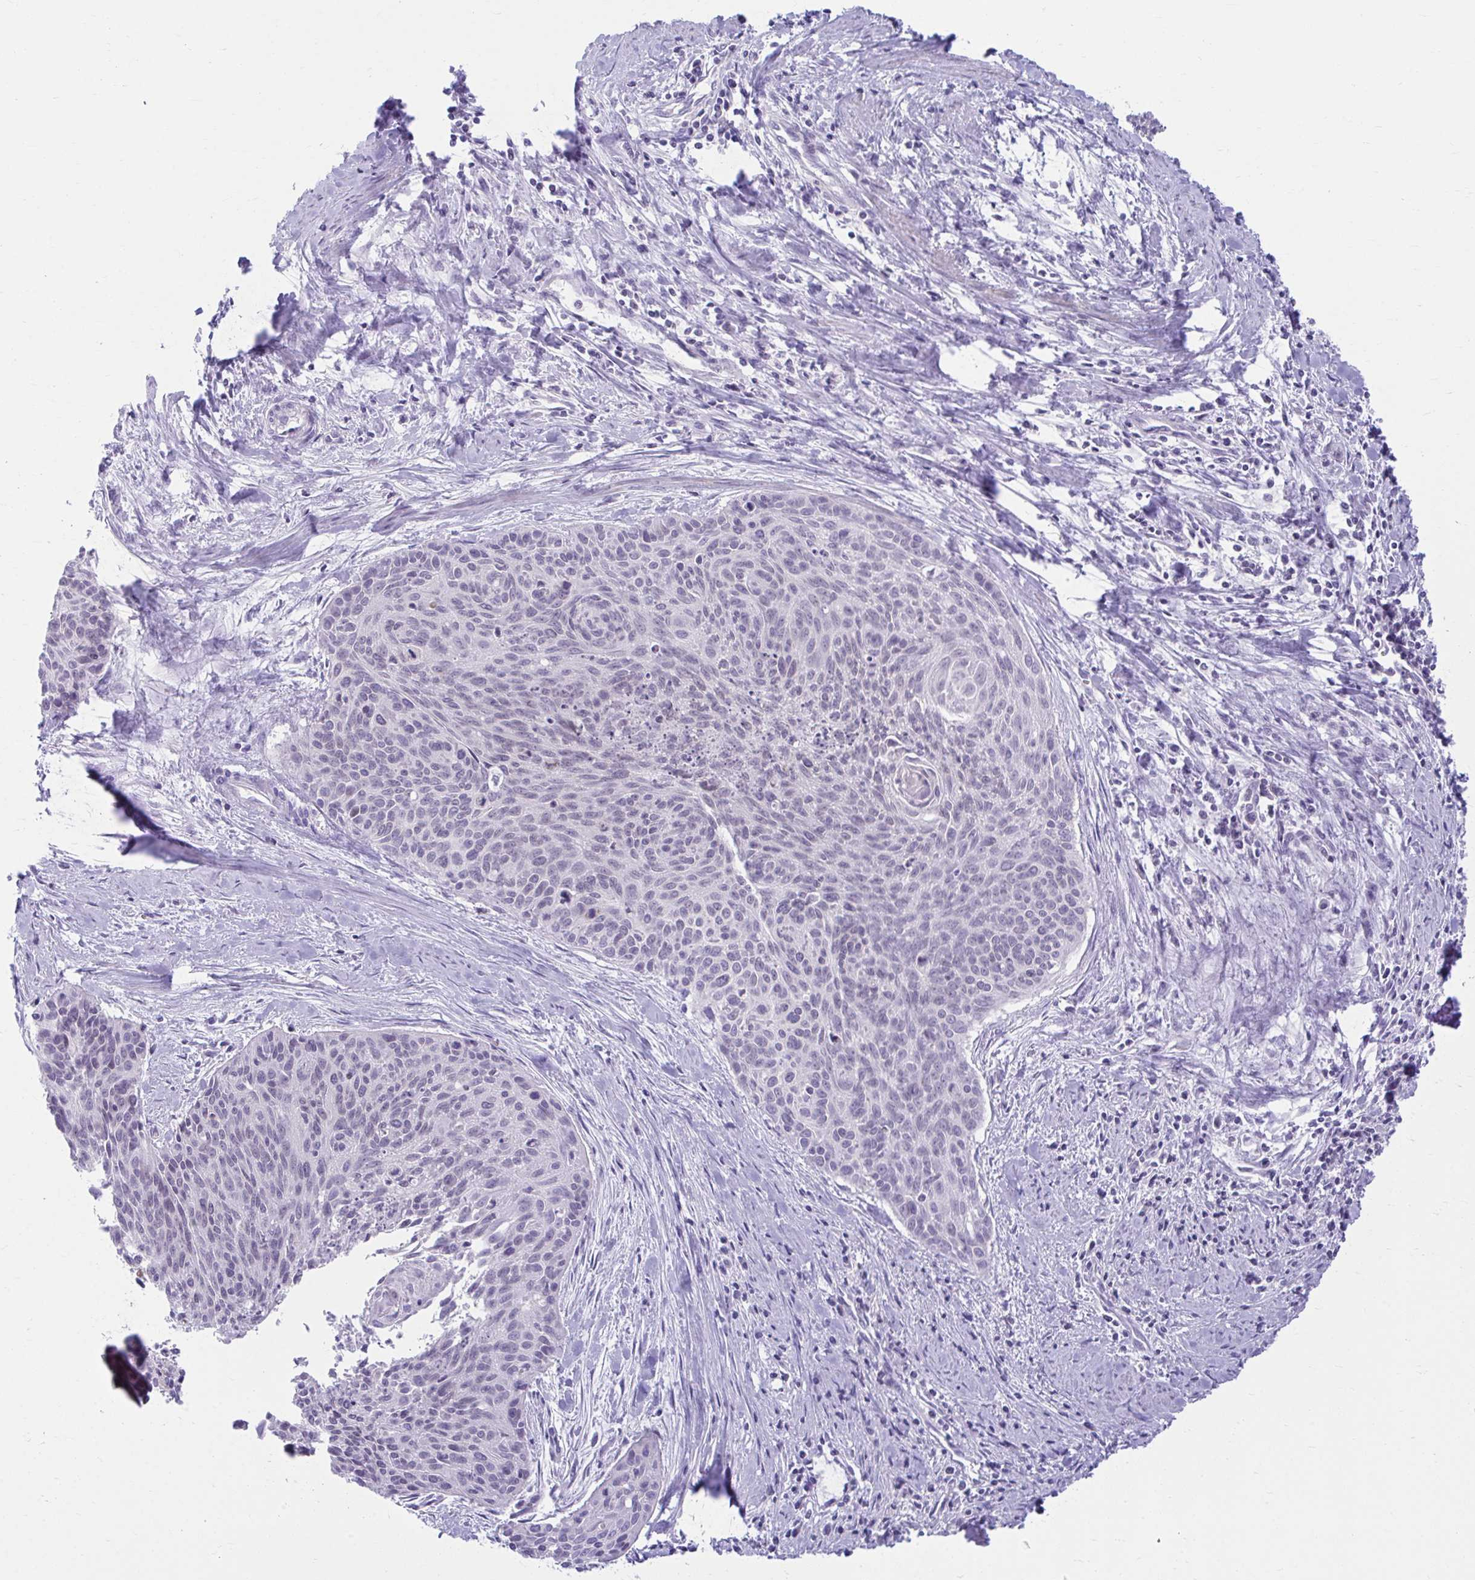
{"staining": {"intensity": "negative", "quantity": "none", "location": "none"}, "tissue": "cervical cancer", "cell_type": "Tumor cells", "image_type": "cancer", "snomed": [{"axis": "morphology", "description": "Squamous cell carcinoma, NOS"}, {"axis": "topography", "description": "Cervix"}], "caption": "Protein analysis of squamous cell carcinoma (cervical) demonstrates no significant expression in tumor cells. Nuclei are stained in blue.", "gene": "OR7A5", "patient": {"sex": "female", "age": 55}}